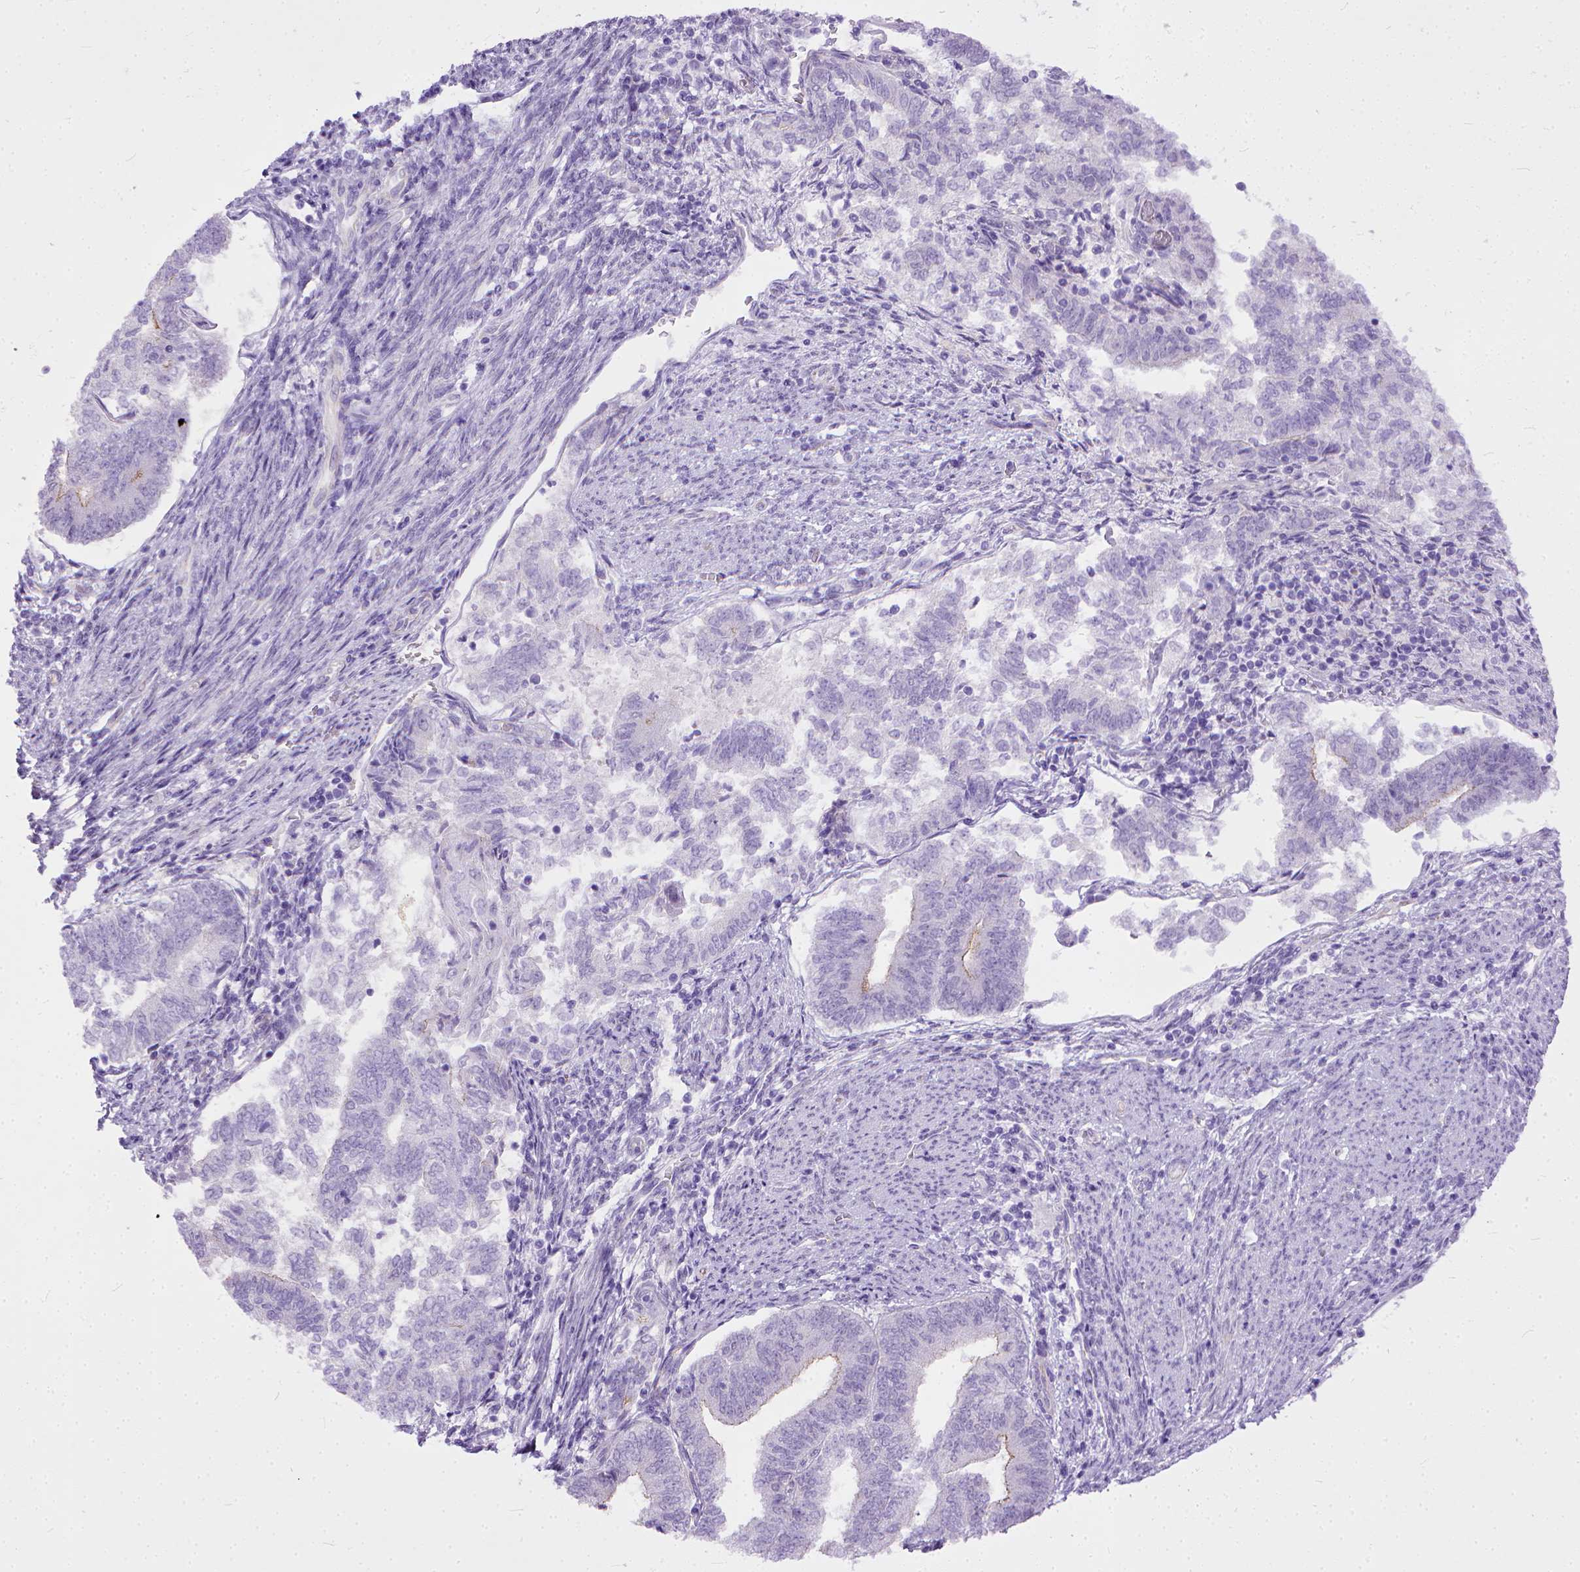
{"staining": {"intensity": "negative", "quantity": "none", "location": "none"}, "tissue": "endometrial cancer", "cell_type": "Tumor cells", "image_type": "cancer", "snomed": [{"axis": "morphology", "description": "Adenocarcinoma, NOS"}, {"axis": "topography", "description": "Endometrium"}], "caption": "A photomicrograph of endometrial cancer stained for a protein displays no brown staining in tumor cells.", "gene": "ADGRF1", "patient": {"sex": "female", "age": 65}}